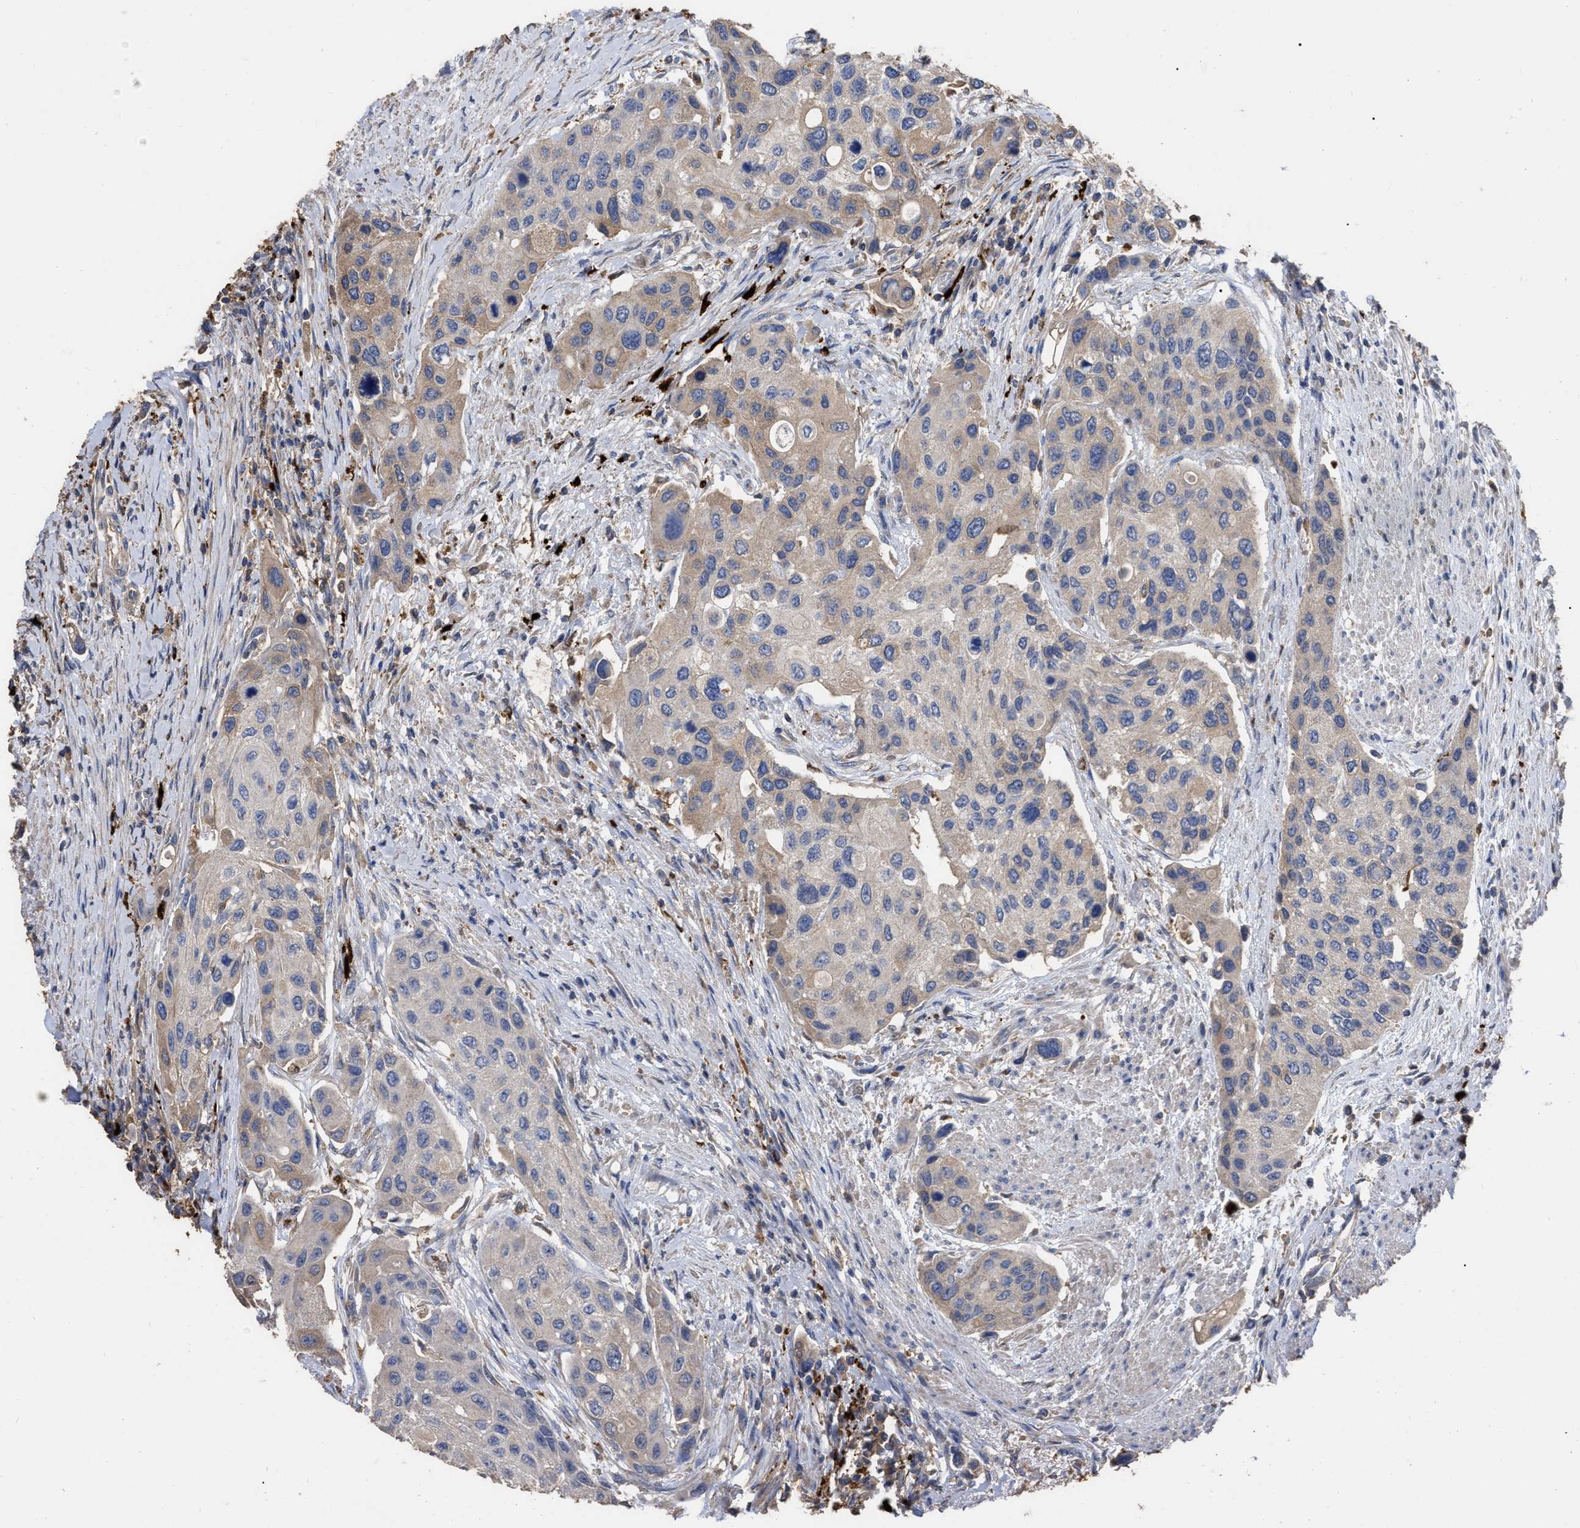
{"staining": {"intensity": "moderate", "quantity": "<25%", "location": "cytoplasmic/membranous"}, "tissue": "urothelial cancer", "cell_type": "Tumor cells", "image_type": "cancer", "snomed": [{"axis": "morphology", "description": "Urothelial carcinoma, High grade"}, {"axis": "topography", "description": "Urinary bladder"}], "caption": "Immunohistochemistry histopathology image of neoplastic tissue: human urothelial cancer stained using IHC demonstrates low levels of moderate protein expression localized specifically in the cytoplasmic/membranous of tumor cells, appearing as a cytoplasmic/membranous brown color.", "gene": "GPR179", "patient": {"sex": "female", "age": 56}}